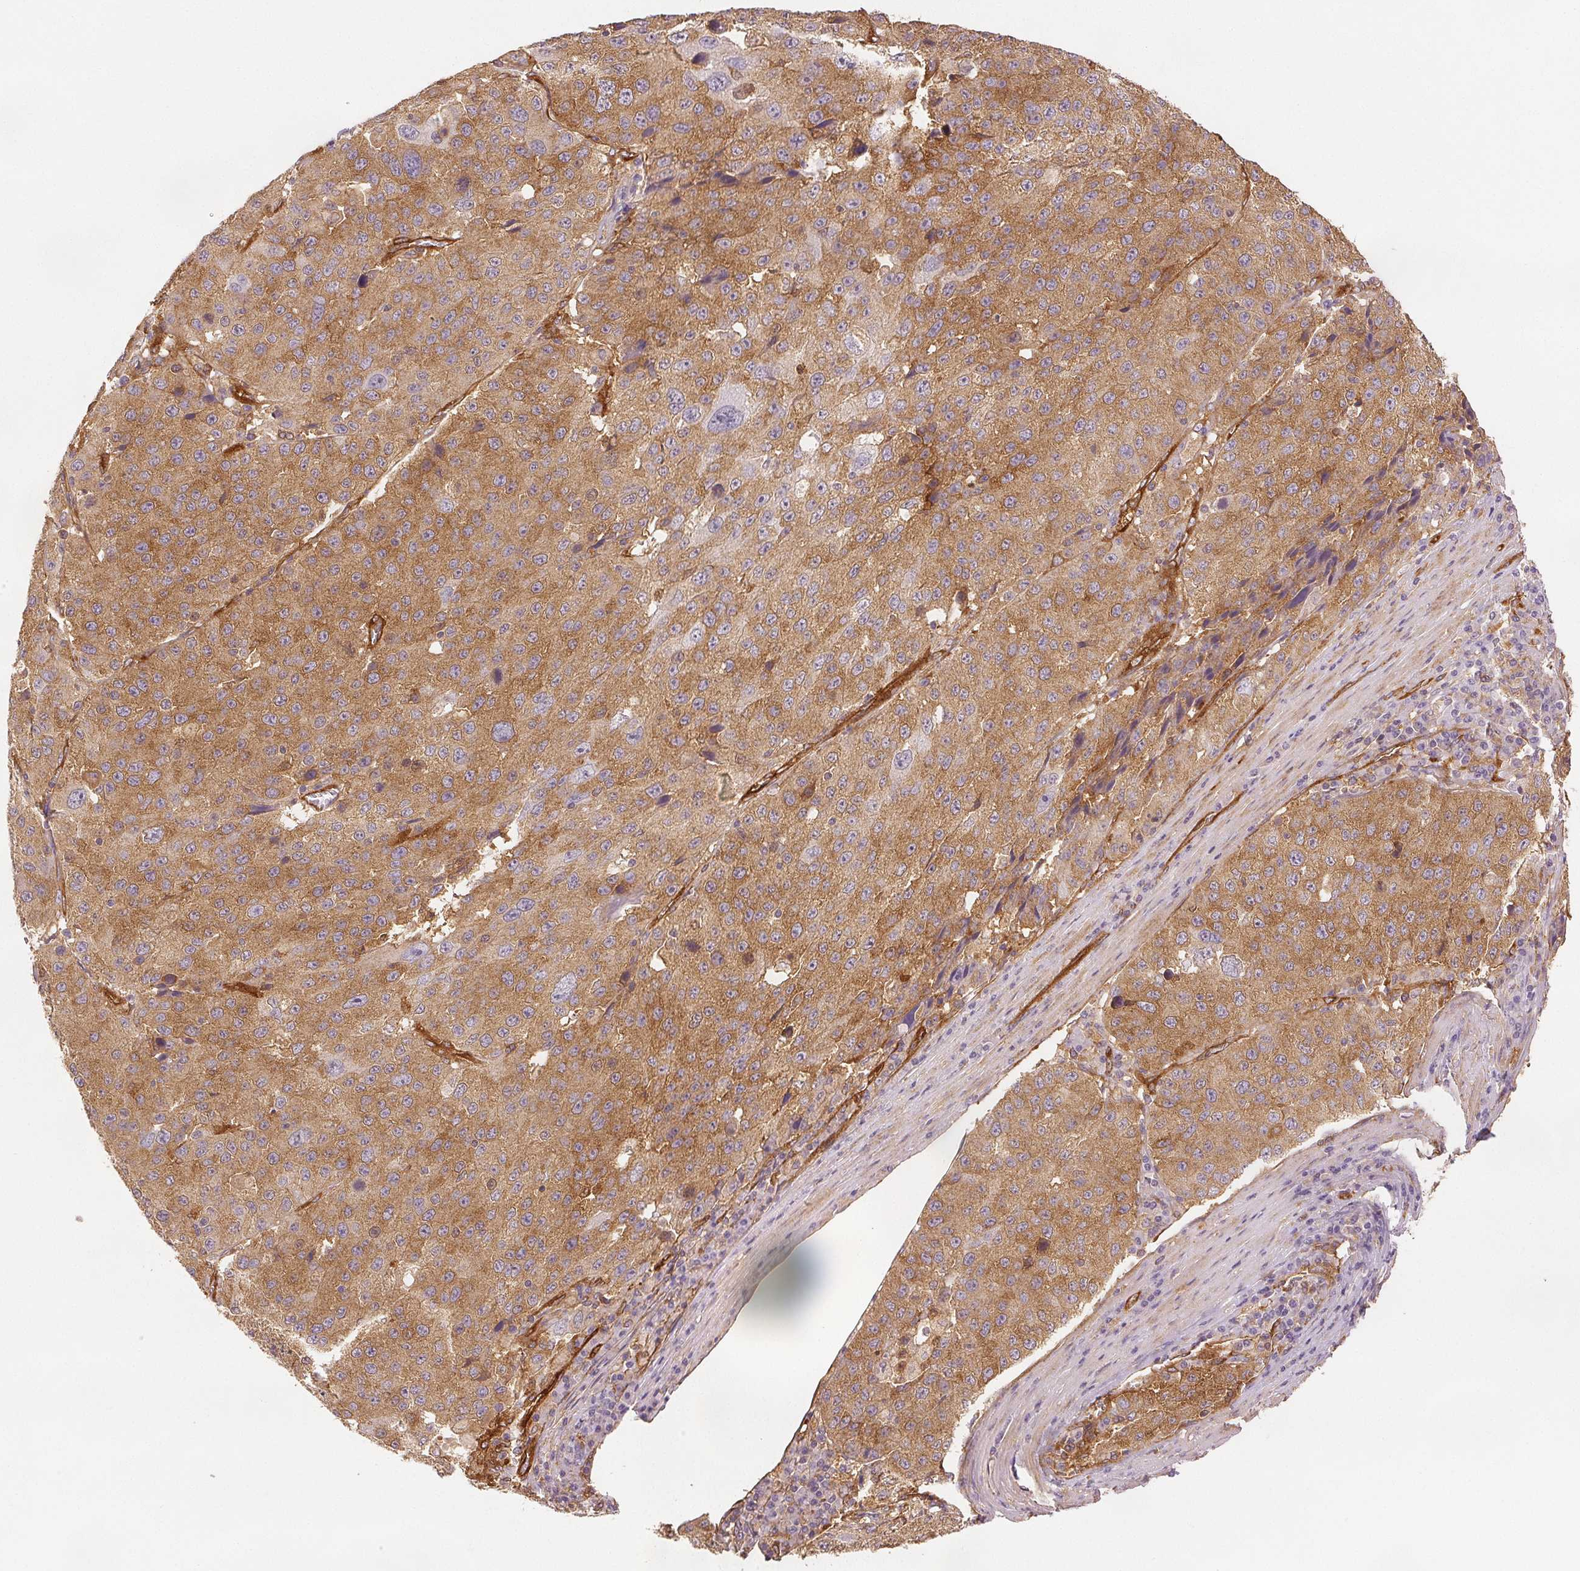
{"staining": {"intensity": "moderate", "quantity": ">75%", "location": "cytoplasmic/membranous"}, "tissue": "stomach cancer", "cell_type": "Tumor cells", "image_type": "cancer", "snomed": [{"axis": "morphology", "description": "Adenocarcinoma, NOS"}, {"axis": "topography", "description": "Stomach"}], "caption": "IHC staining of stomach adenocarcinoma, which demonstrates medium levels of moderate cytoplasmic/membranous expression in about >75% of tumor cells indicating moderate cytoplasmic/membranous protein expression. The staining was performed using DAB (3,3'-diaminobenzidine) (brown) for protein detection and nuclei were counterstained in hematoxylin (blue).", "gene": "DIAPH2", "patient": {"sex": "male", "age": 71}}